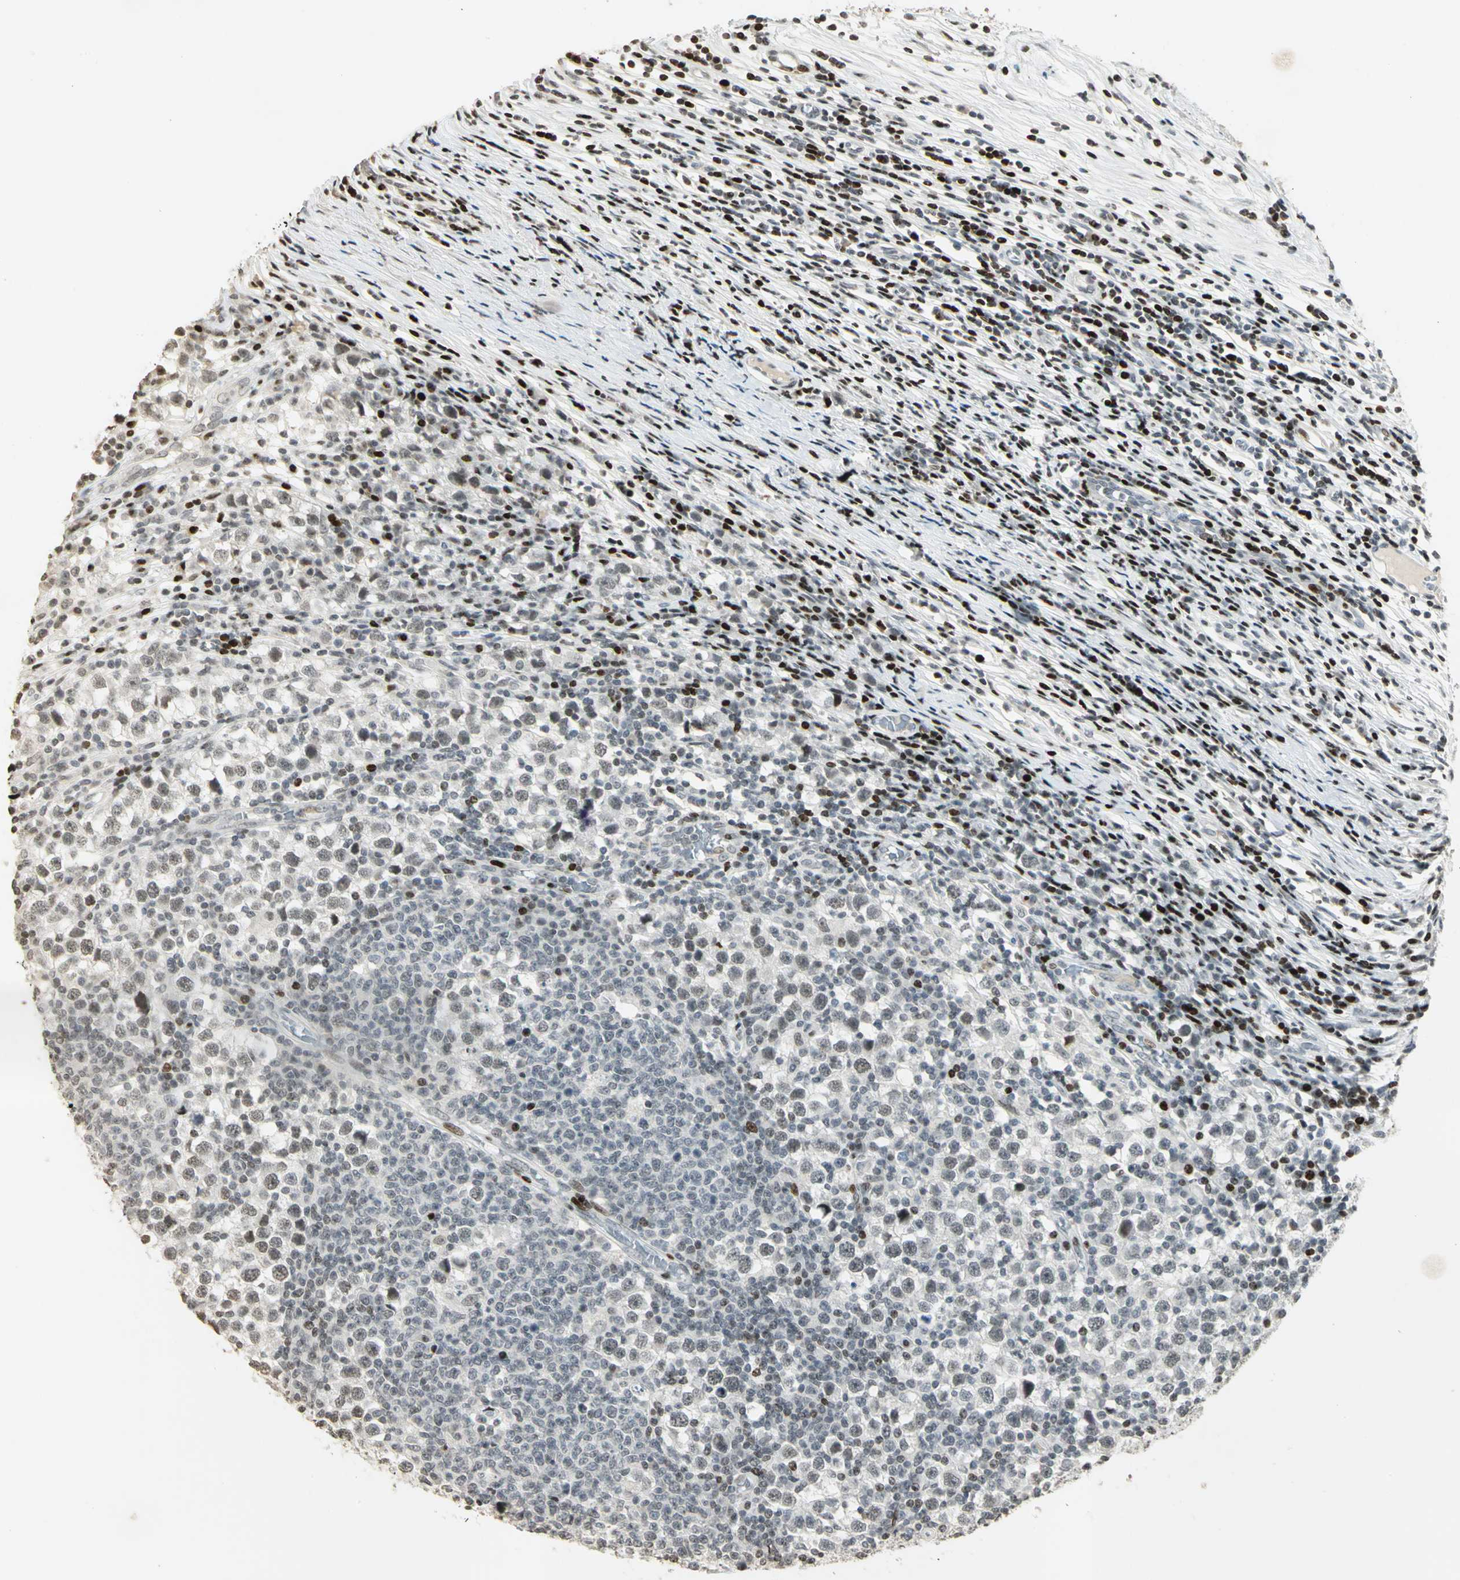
{"staining": {"intensity": "weak", "quantity": "<25%", "location": "nuclear"}, "tissue": "testis cancer", "cell_type": "Tumor cells", "image_type": "cancer", "snomed": [{"axis": "morphology", "description": "Seminoma, NOS"}, {"axis": "topography", "description": "Testis"}], "caption": "Immunohistochemistry (IHC) of seminoma (testis) shows no staining in tumor cells.", "gene": "KDM1A", "patient": {"sex": "male", "age": 65}}